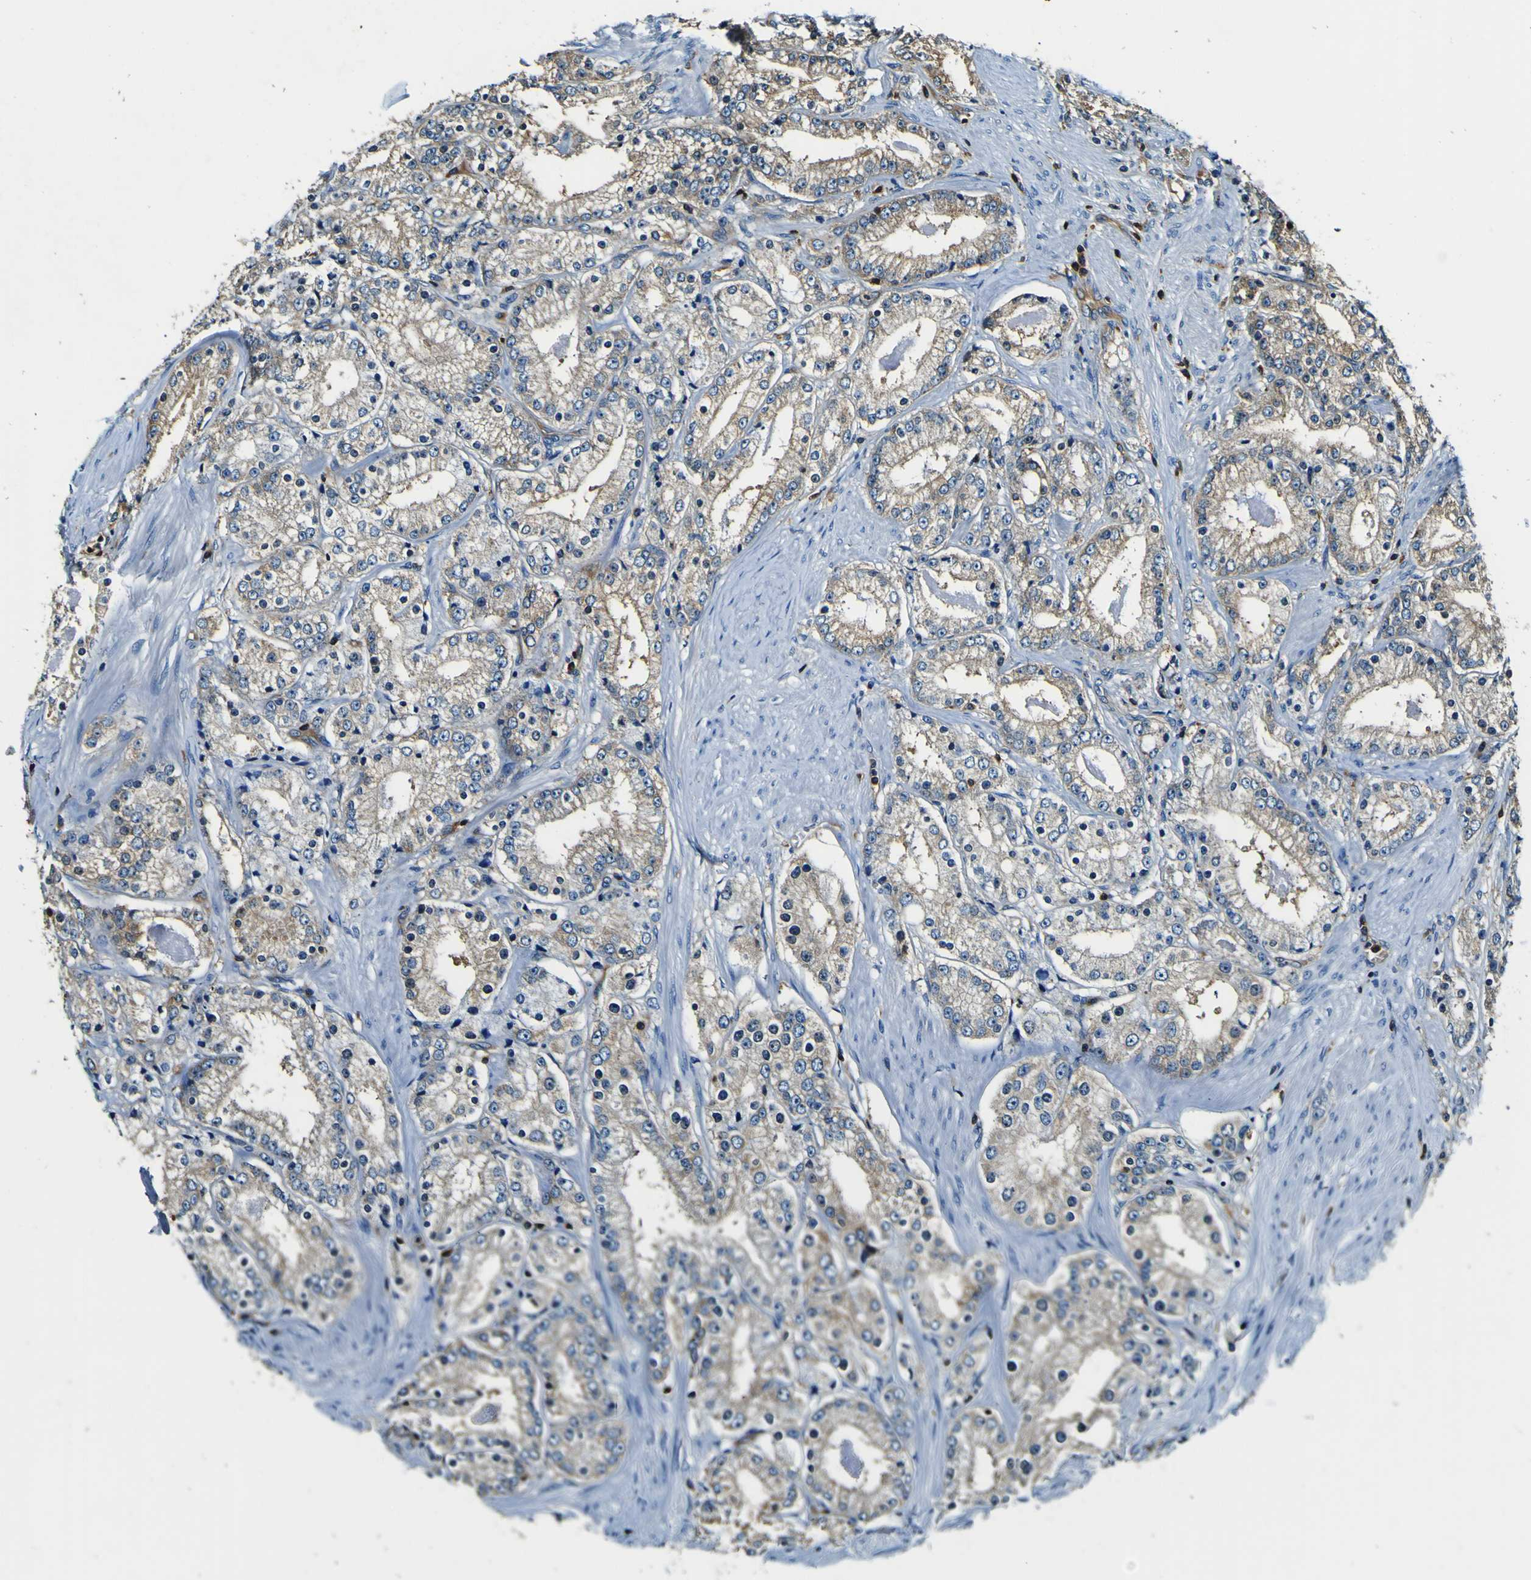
{"staining": {"intensity": "moderate", "quantity": ">75%", "location": "cytoplasmic/membranous"}, "tissue": "prostate cancer", "cell_type": "Tumor cells", "image_type": "cancer", "snomed": [{"axis": "morphology", "description": "Adenocarcinoma, Low grade"}, {"axis": "topography", "description": "Prostate"}], "caption": "Adenocarcinoma (low-grade) (prostate) stained with DAB (3,3'-diaminobenzidine) IHC reveals medium levels of moderate cytoplasmic/membranous staining in about >75% of tumor cells.", "gene": "RHOT2", "patient": {"sex": "male", "age": 63}}